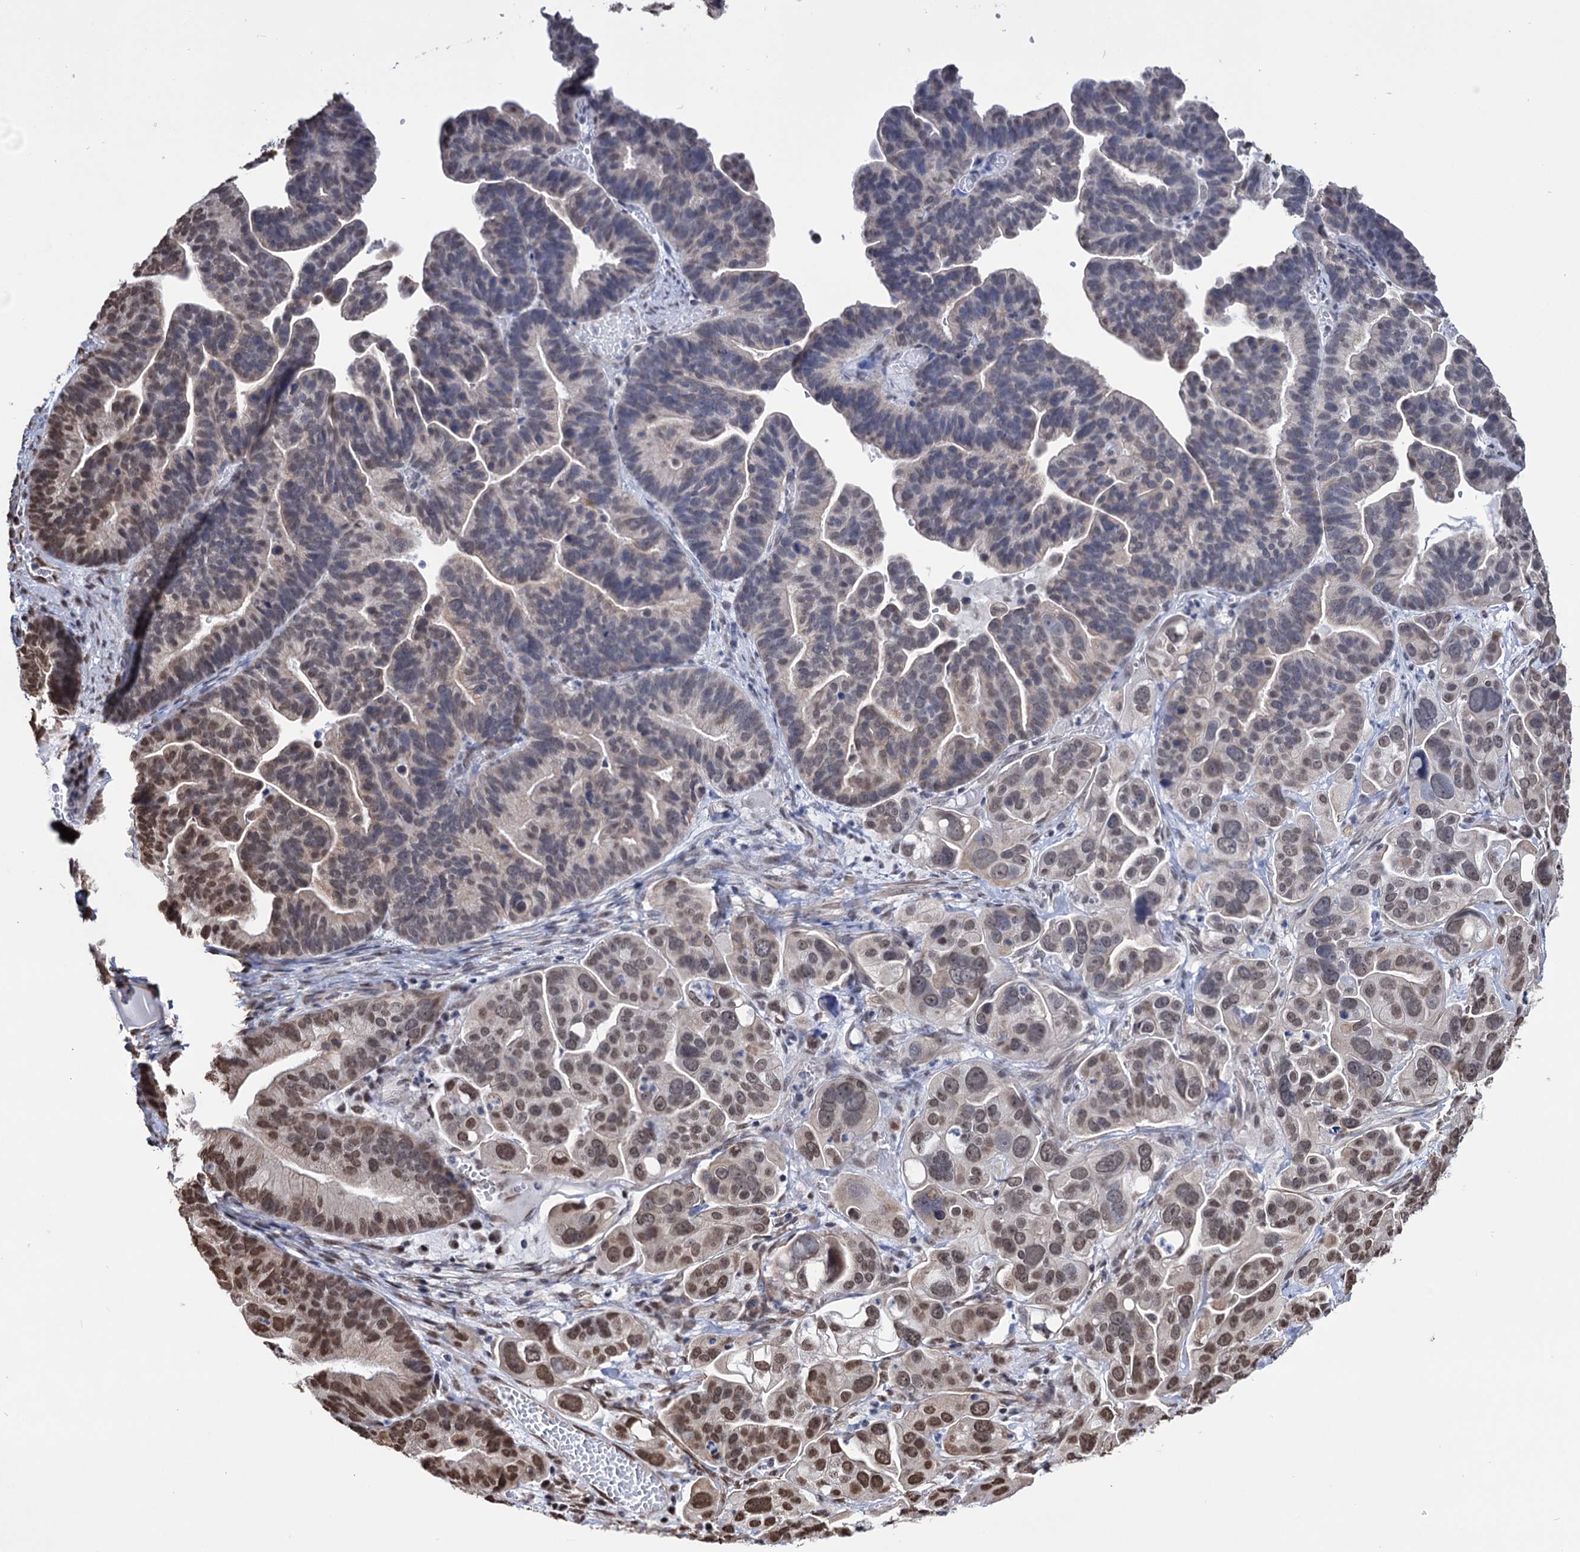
{"staining": {"intensity": "moderate", "quantity": "<25%", "location": "nuclear"}, "tissue": "ovarian cancer", "cell_type": "Tumor cells", "image_type": "cancer", "snomed": [{"axis": "morphology", "description": "Cystadenocarcinoma, serous, NOS"}, {"axis": "topography", "description": "Ovary"}], "caption": "Moderate nuclear staining for a protein is identified in approximately <25% of tumor cells of ovarian cancer (serous cystadenocarcinoma) using IHC.", "gene": "ABHD10", "patient": {"sex": "female", "age": 56}}